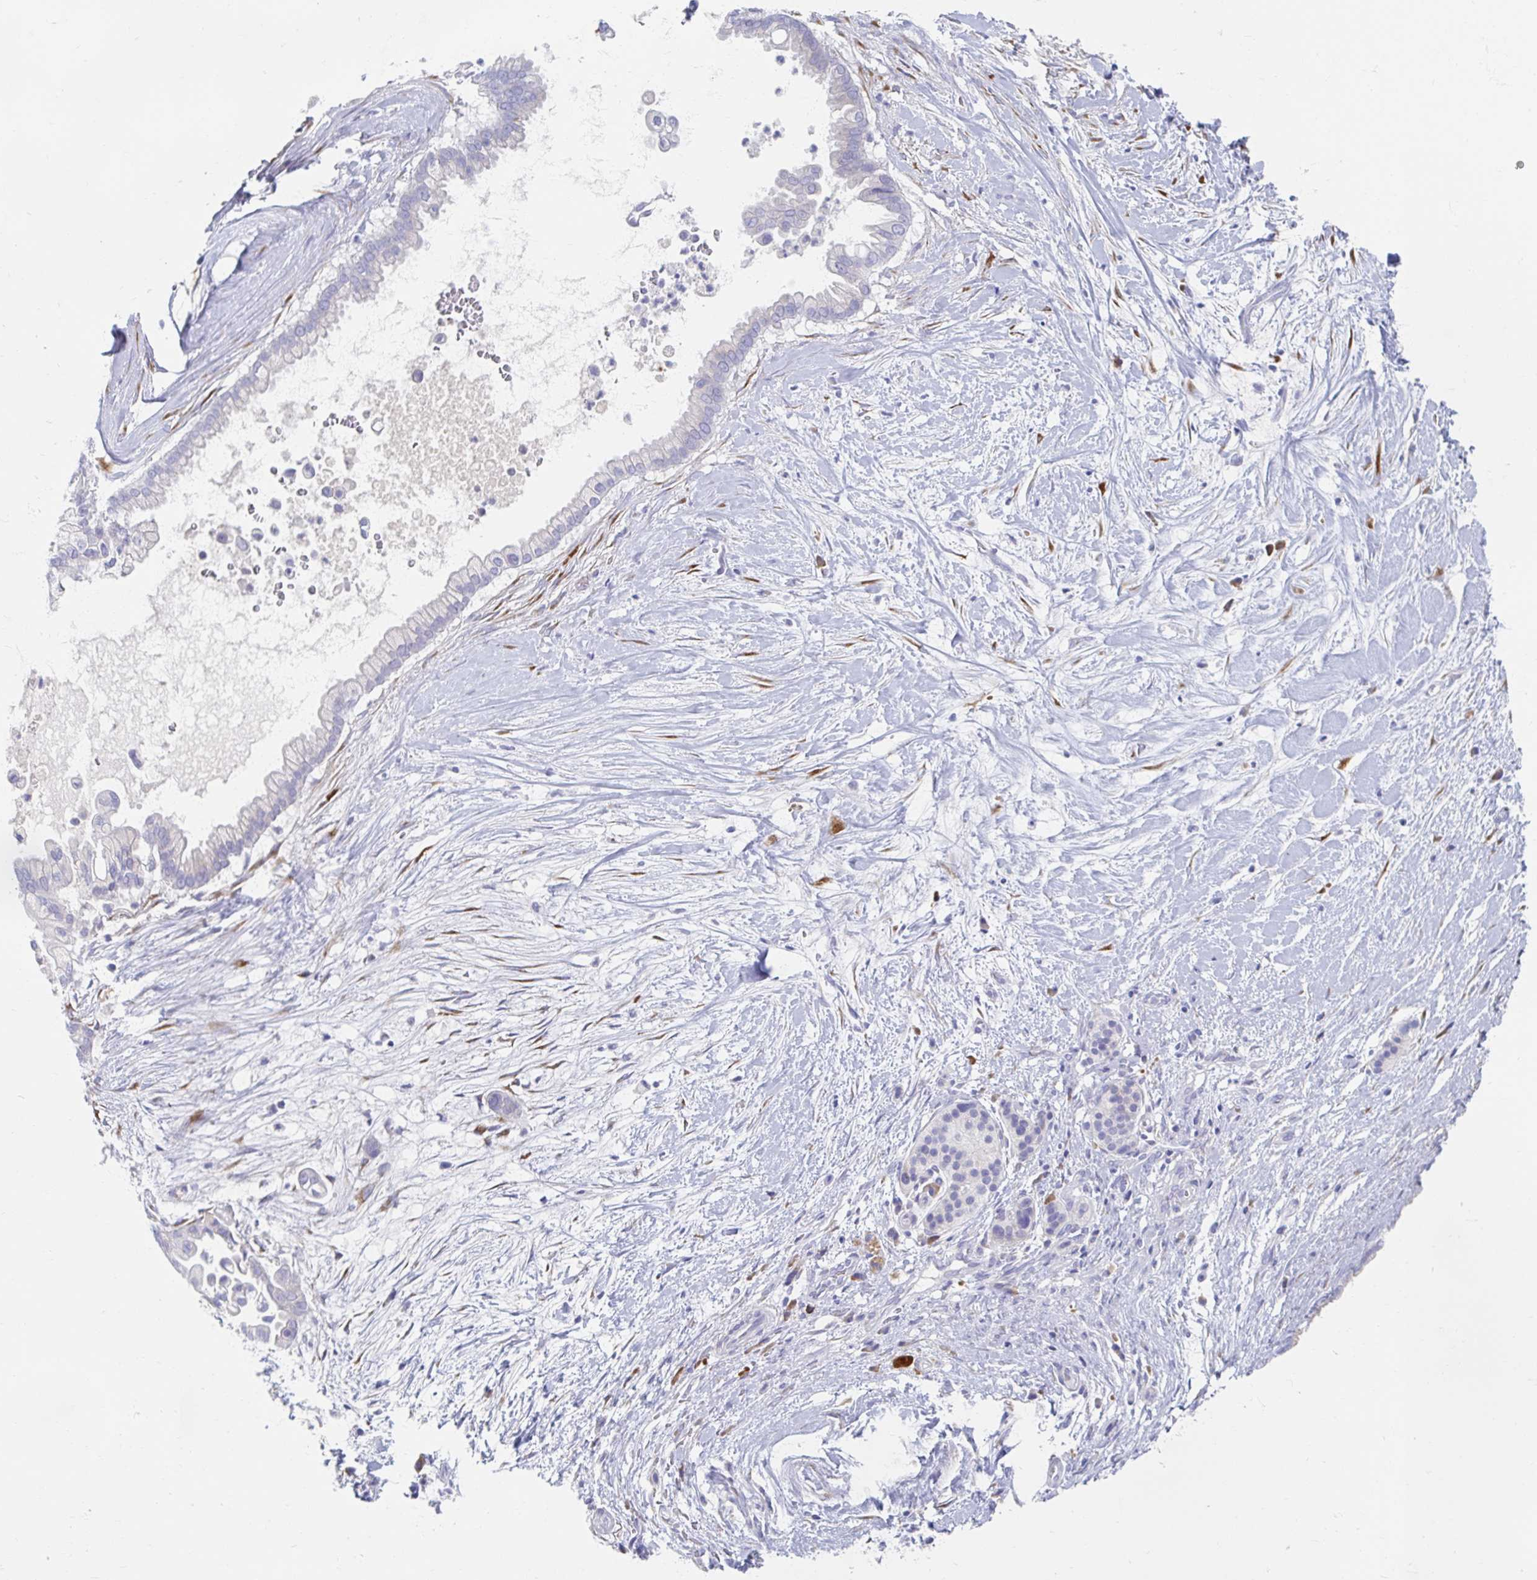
{"staining": {"intensity": "negative", "quantity": "none", "location": "none"}, "tissue": "pancreatic cancer", "cell_type": "Tumor cells", "image_type": "cancer", "snomed": [{"axis": "morphology", "description": "Adenocarcinoma, NOS"}, {"axis": "topography", "description": "Pancreas"}], "caption": "Micrograph shows no protein staining in tumor cells of pancreatic cancer tissue.", "gene": "MYLK2", "patient": {"sex": "female", "age": 69}}